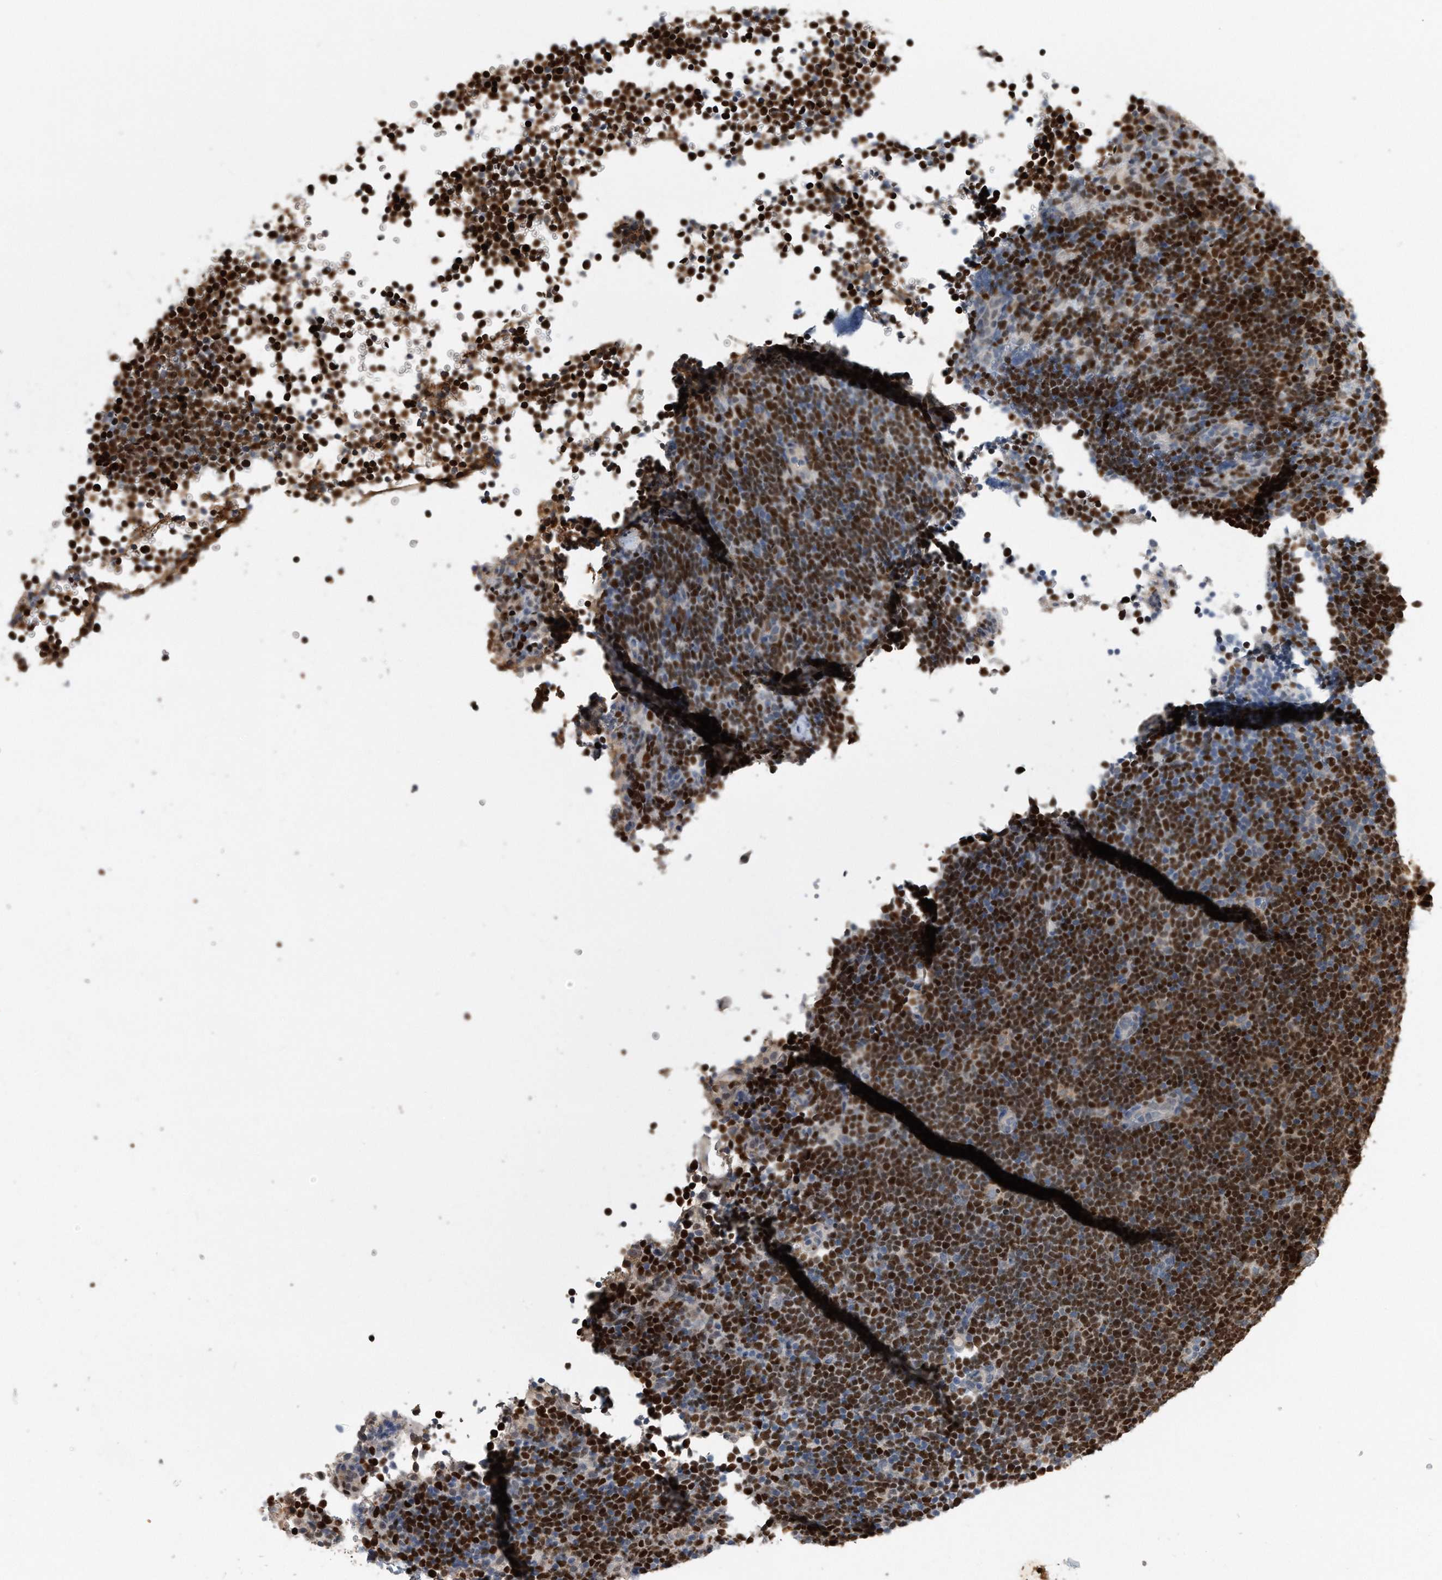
{"staining": {"intensity": "strong", "quantity": ">75%", "location": "nuclear"}, "tissue": "lymphoma", "cell_type": "Tumor cells", "image_type": "cancer", "snomed": [{"axis": "morphology", "description": "Malignant lymphoma, non-Hodgkin's type, High grade"}, {"axis": "topography", "description": "Lymph node"}], "caption": "There is high levels of strong nuclear staining in tumor cells of malignant lymphoma, non-Hodgkin's type (high-grade), as demonstrated by immunohistochemical staining (brown color).", "gene": "PCNA", "patient": {"sex": "male", "age": 13}}